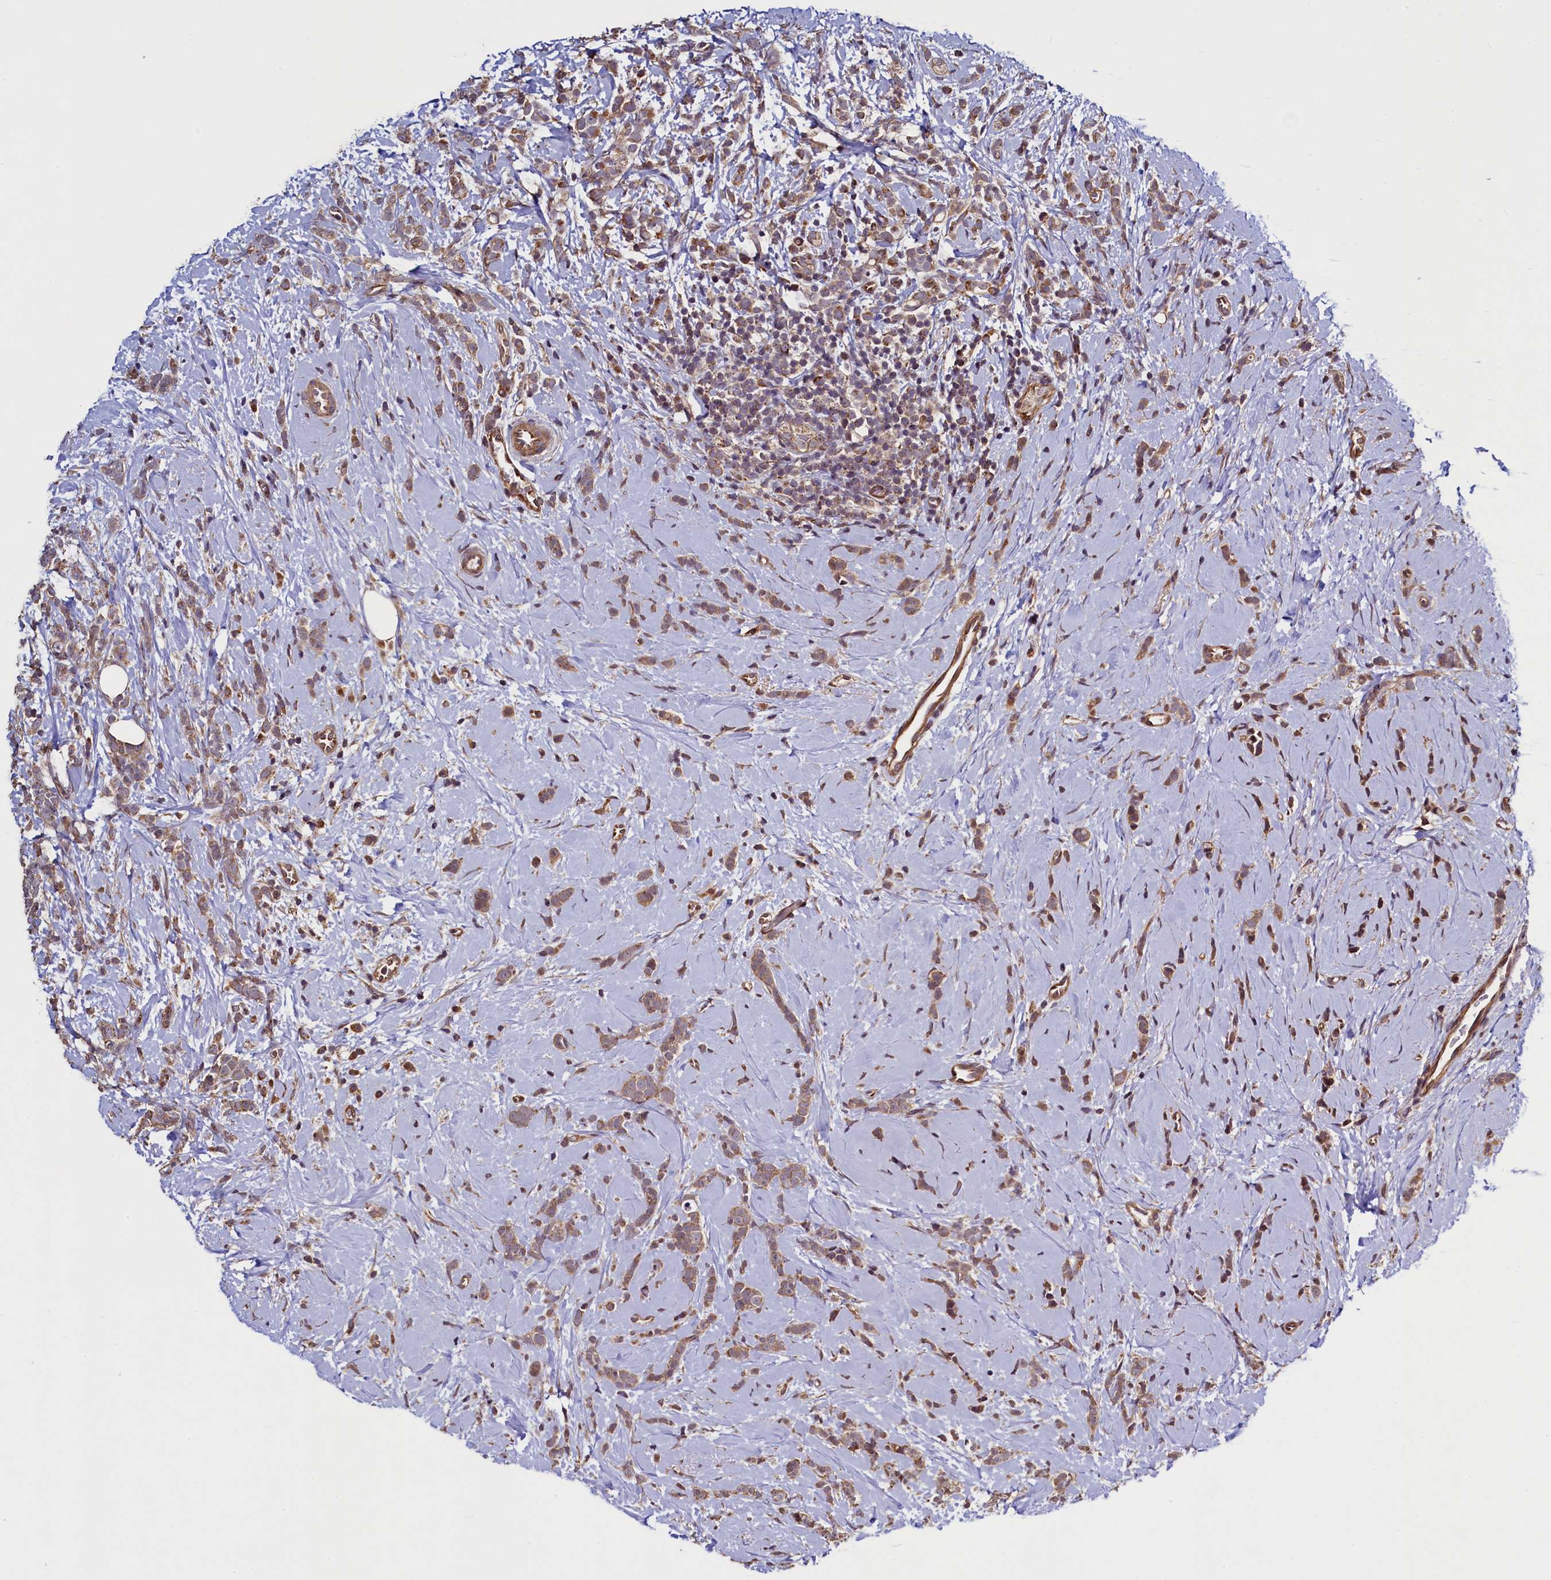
{"staining": {"intensity": "moderate", "quantity": ">75%", "location": "cytoplasmic/membranous"}, "tissue": "breast cancer", "cell_type": "Tumor cells", "image_type": "cancer", "snomed": [{"axis": "morphology", "description": "Lobular carcinoma"}, {"axis": "topography", "description": "Breast"}], "caption": "Brown immunohistochemical staining in human lobular carcinoma (breast) exhibits moderate cytoplasmic/membranous positivity in about >75% of tumor cells. Using DAB (3,3'-diaminobenzidine) (brown) and hematoxylin (blue) stains, captured at high magnification using brightfield microscopy.", "gene": "RBFA", "patient": {"sex": "female", "age": 58}}